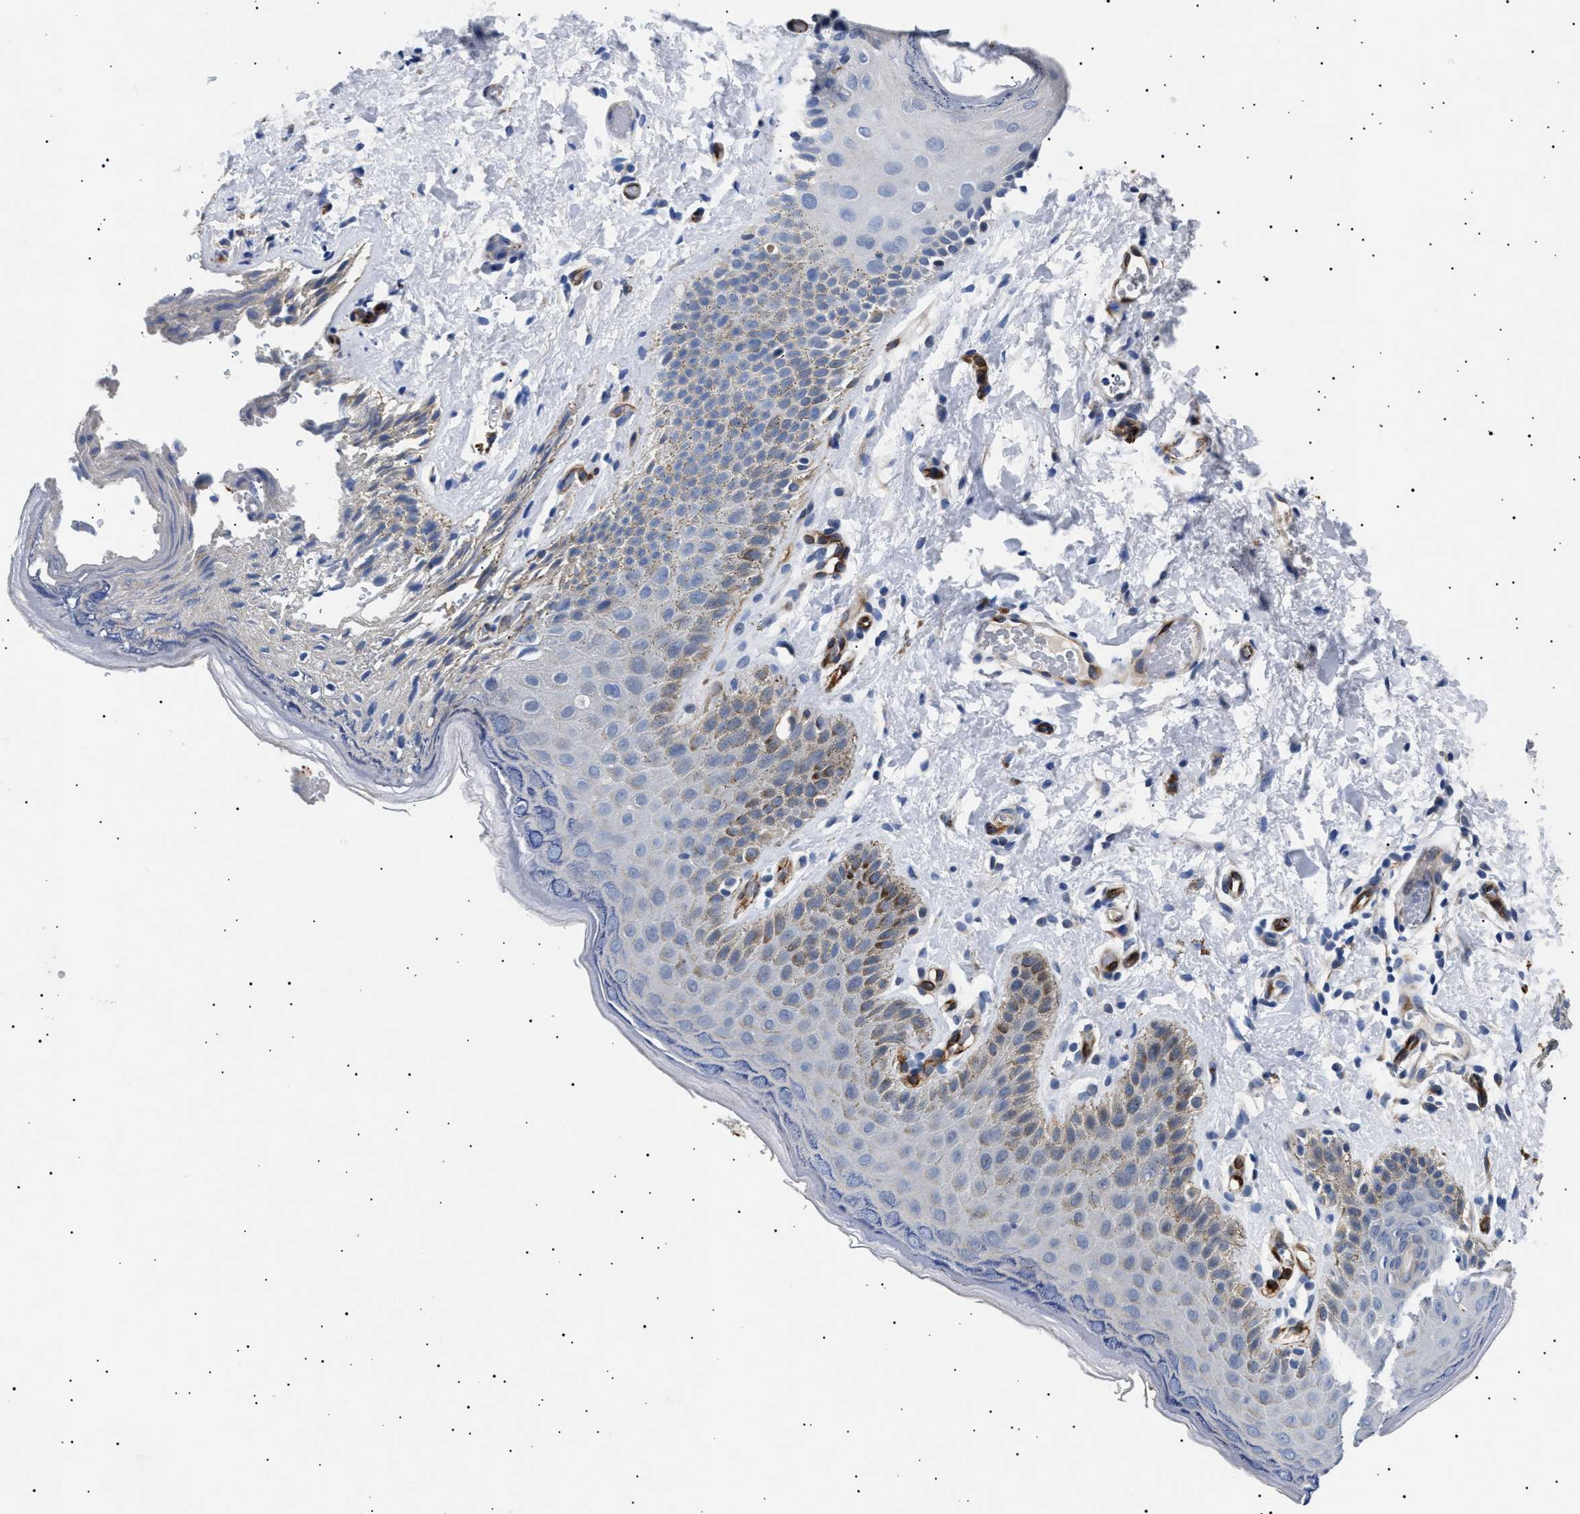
{"staining": {"intensity": "moderate", "quantity": "<25%", "location": "cytoplasmic/membranous"}, "tissue": "skin", "cell_type": "Epidermal cells", "image_type": "normal", "snomed": [{"axis": "morphology", "description": "Normal tissue, NOS"}, {"axis": "topography", "description": "Anal"}], "caption": "IHC (DAB) staining of benign human skin shows moderate cytoplasmic/membranous protein staining in approximately <25% of epidermal cells. The staining was performed using DAB, with brown indicating positive protein expression. Nuclei are stained blue with hematoxylin.", "gene": "OLFML2A", "patient": {"sex": "male", "age": 44}}